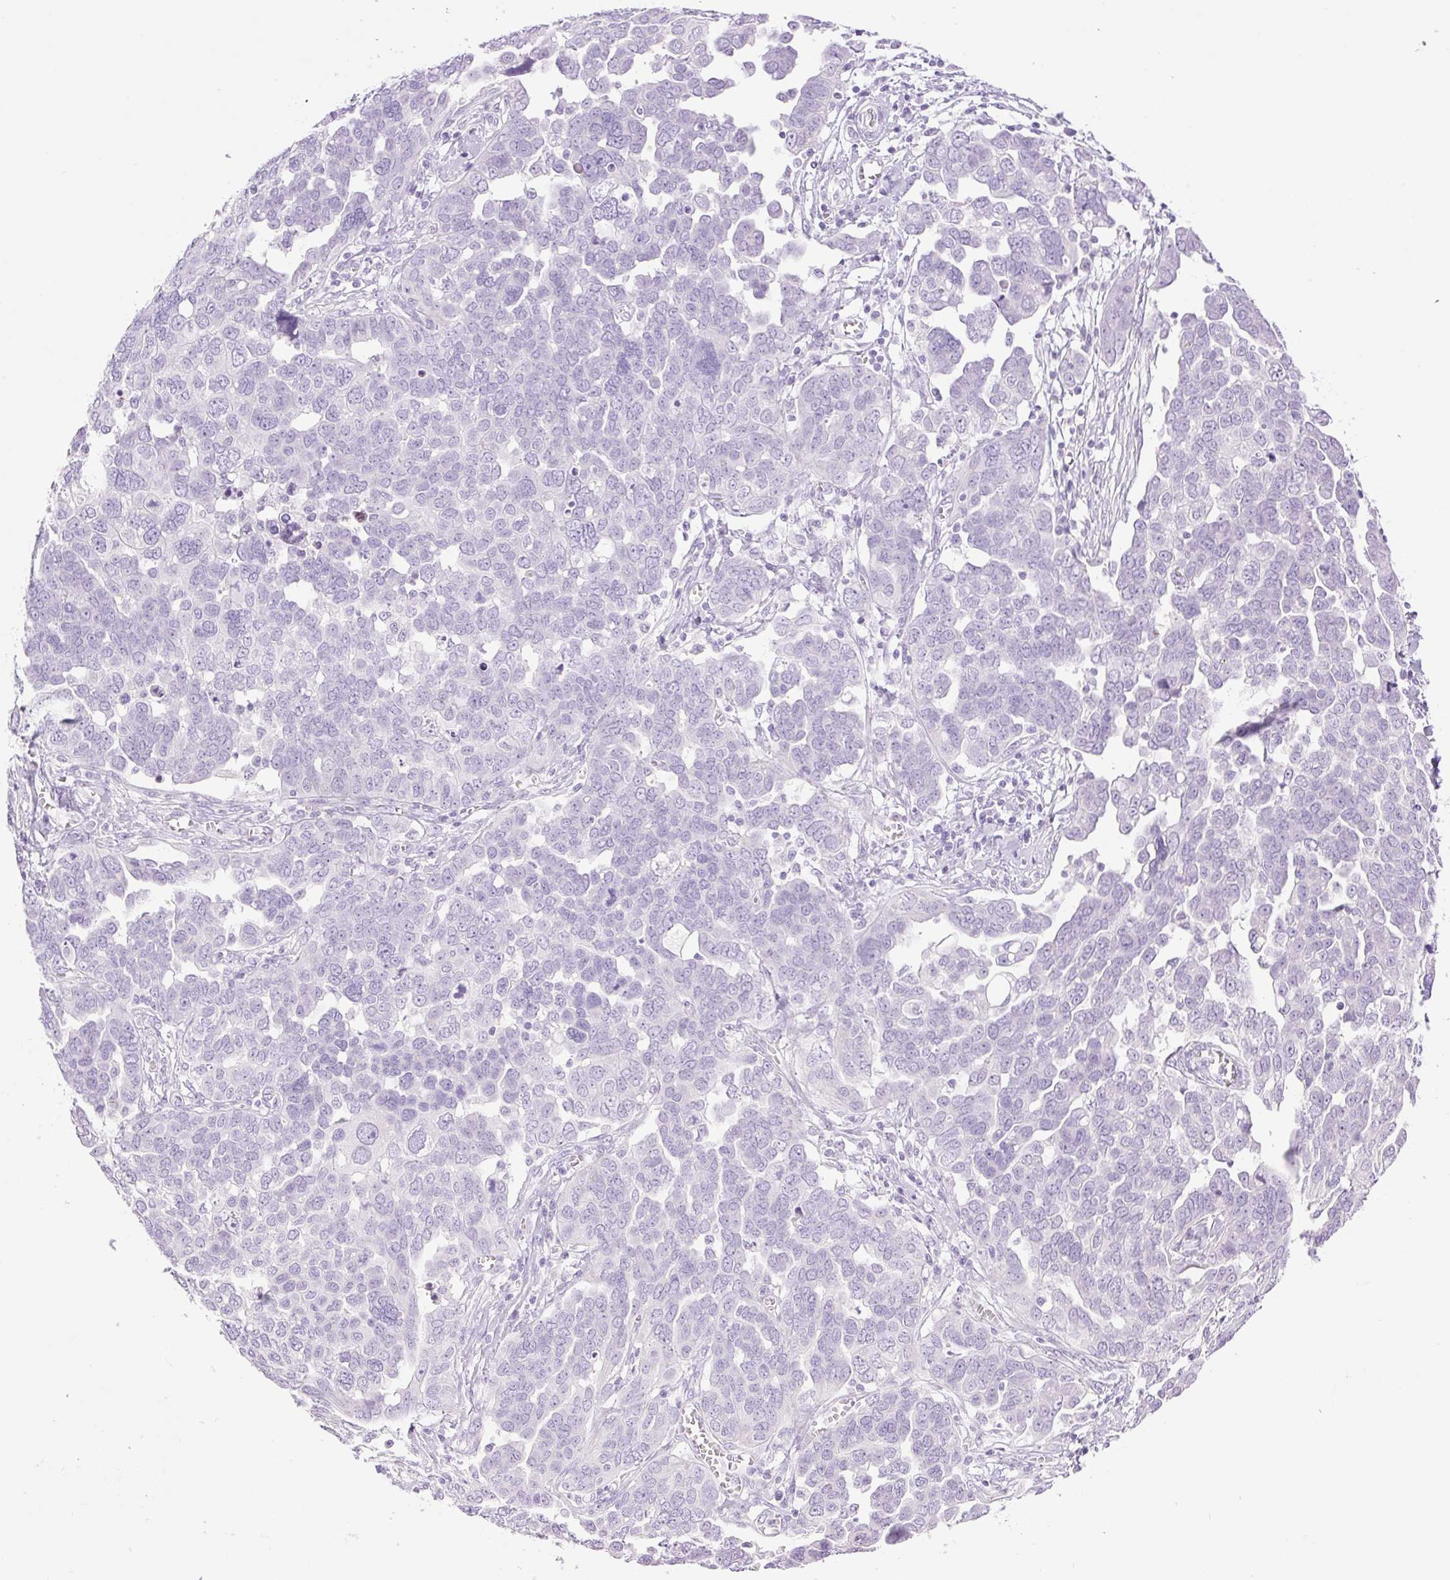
{"staining": {"intensity": "negative", "quantity": "none", "location": "none"}, "tissue": "ovarian cancer", "cell_type": "Tumor cells", "image_type": "cancer", "snomed": [{"axis": "morphology", "description": "Cystadenocarcinoma, serous, NOS"}, {"axis": "topography", "description": "Ovary"}], "caption": "Immunohistochemistry micrograph of ovarian cancer stained for a protein (brown), which displays no expression in tumor cells.", "gene": "SP140L", "patient": {"sex": "female", "age": 59}}